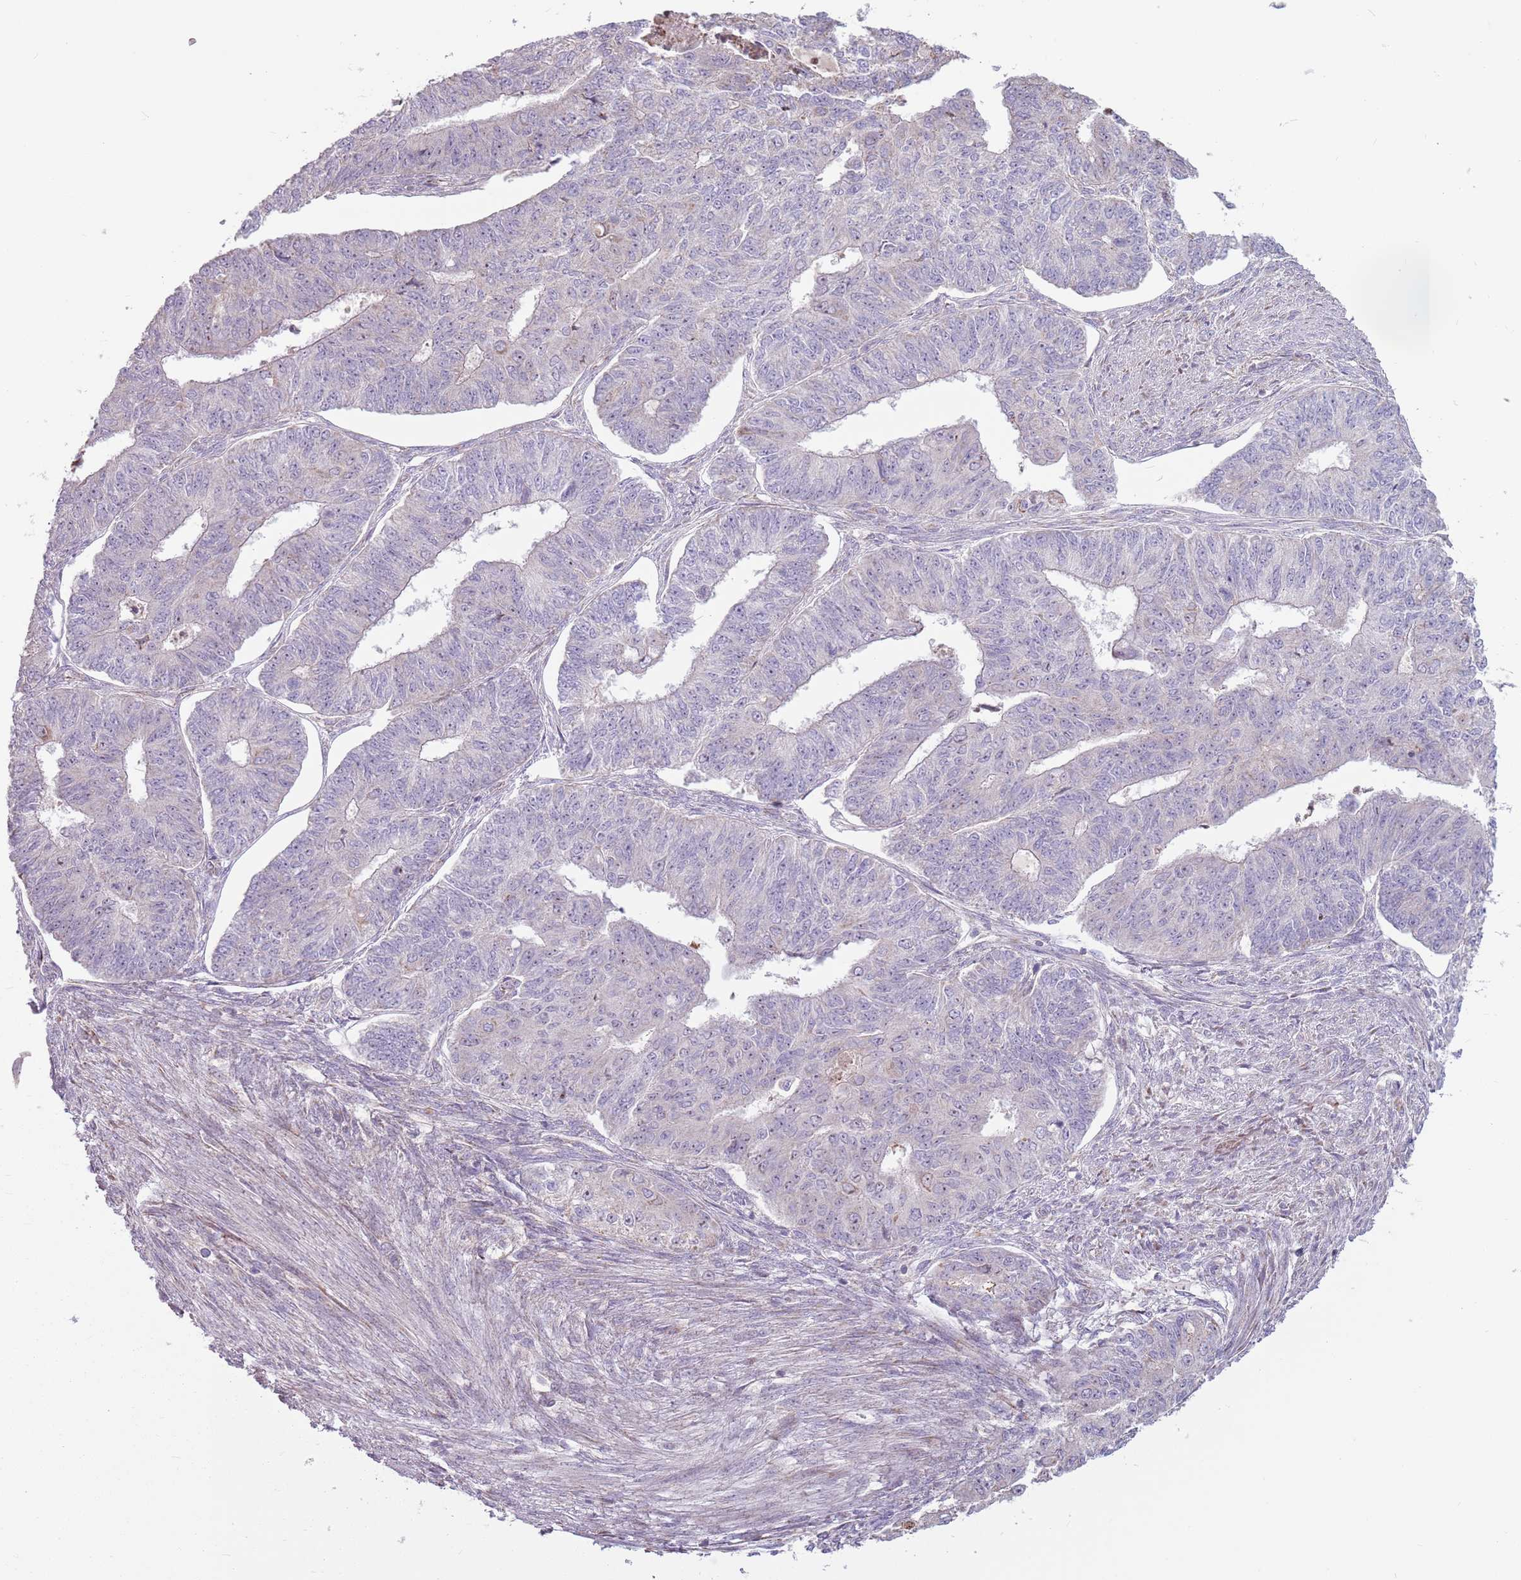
{"staining": {"intensity": "negative", "quantity": "none", "location": "none"}, "tissue": "endometrial cancer", "cell_type": "Tumor cells", "image_type": "cancer", "snomed": [{"axis": "morphology", "description": "Adenocarcinoma, NOS"}, {"axis": "topography", "description": "Endometrium"}], "caption": "High power microscopy histopathology image of an immunohistochemistry (IHC) histopathology image of endometrial adenocarcinoma, revealing no significant expression in tumor cells. The staining was performed using DAB to visualize the protein expression in brown, while the nuclei were stained in blue with hematoxylin (Magnification: 20x).", "gene": "ZNF530", "patient": {"sex": "female", "age": 32}}